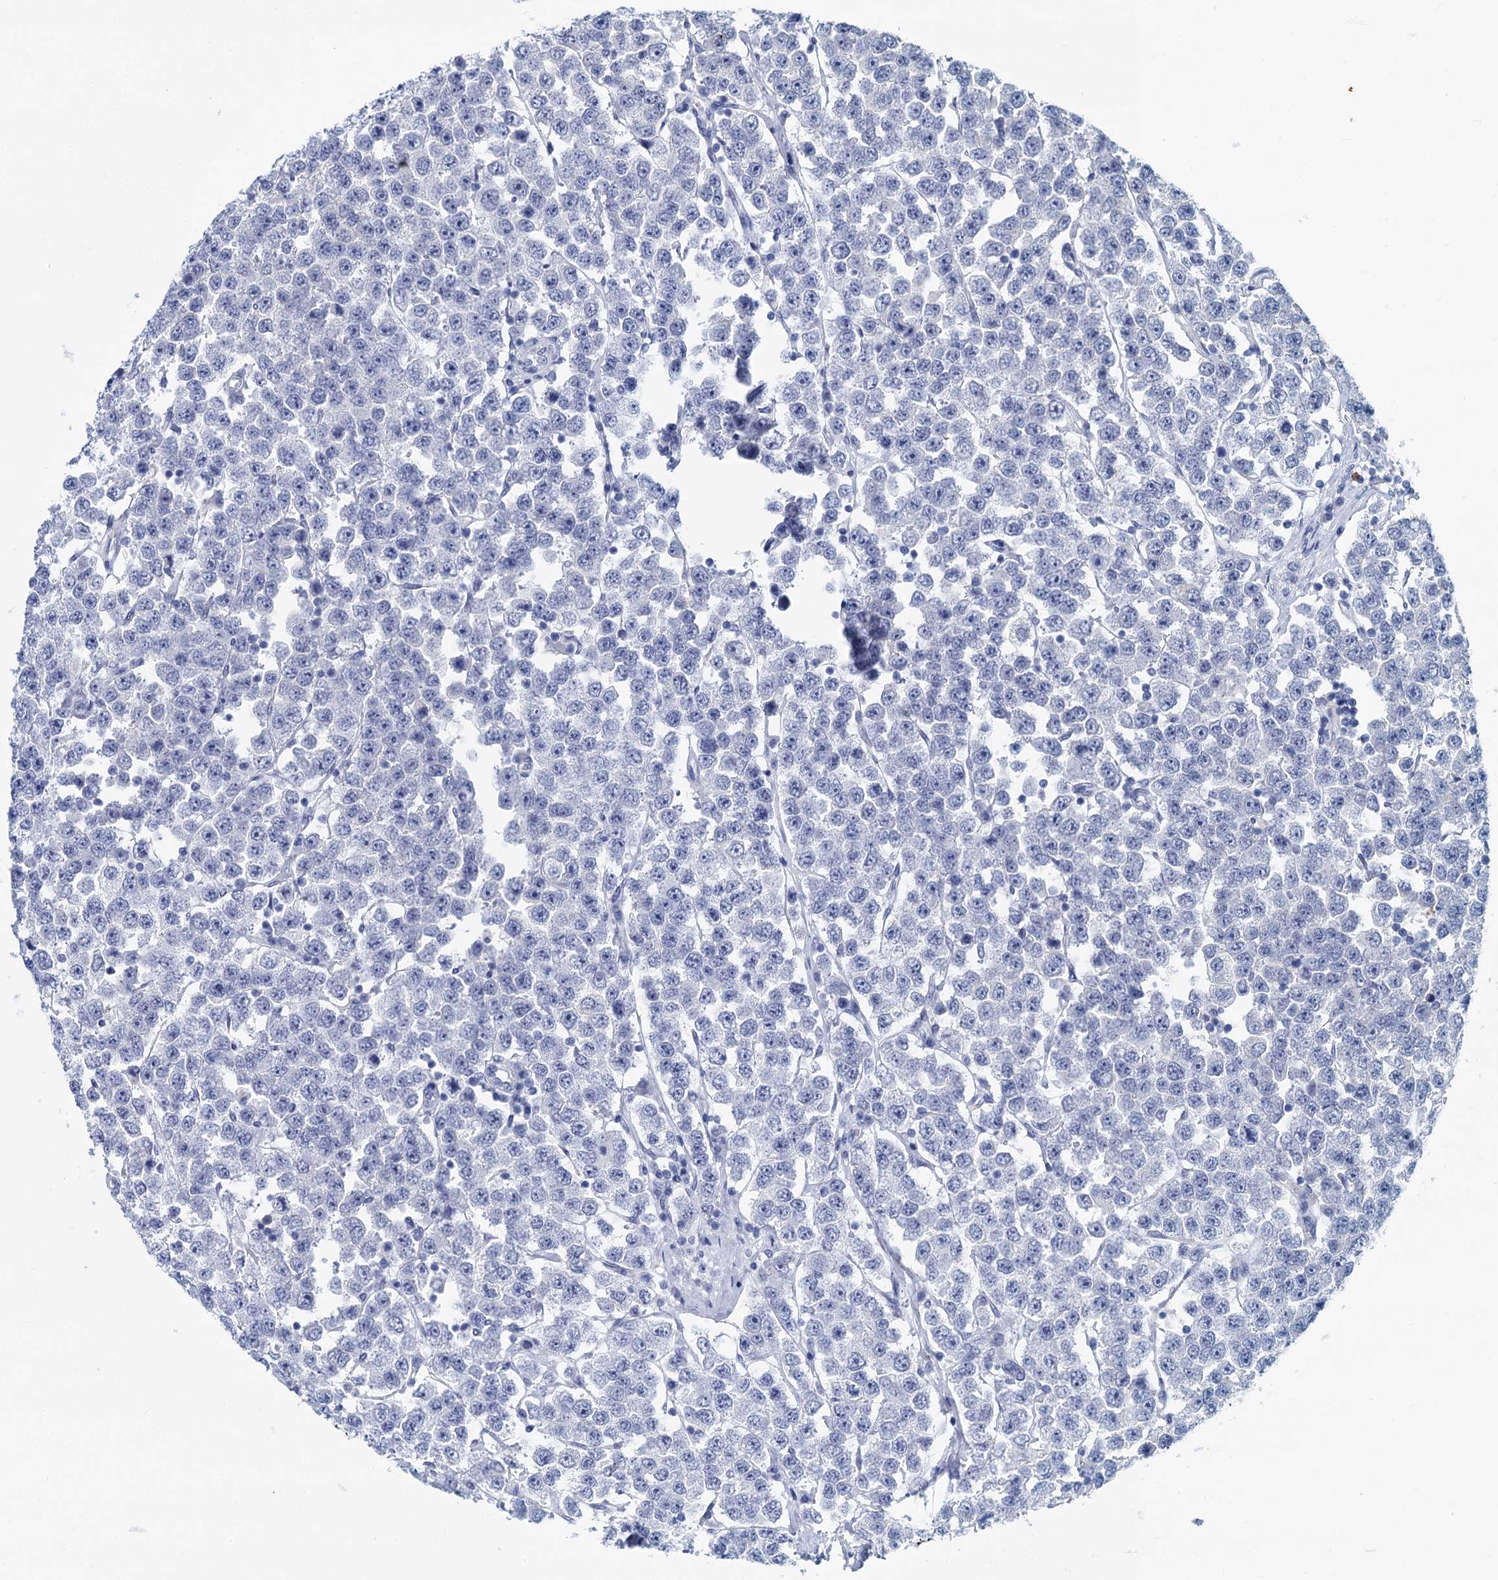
{"staining": {"intensity": "negative", "quantity": "none", "location": "none"}, "tissue": "testis cancer", "cell_type": "Tumor cells", "image_type": "cancer", "snomed": [{"axis": "morphology", "description": "Seminoma, NOS"}, {"axis": "topography", "description": "Testis"}], "caption": "Immunohistochemistry micrograph of neoplastic tissue: human testis seminoma stained with DAB (3,3'-diaminobenzidine) shows no significant protein expression in tumor cells.", "gene": "GSTM3", "patient": {"sex": "male", "age": 28}}